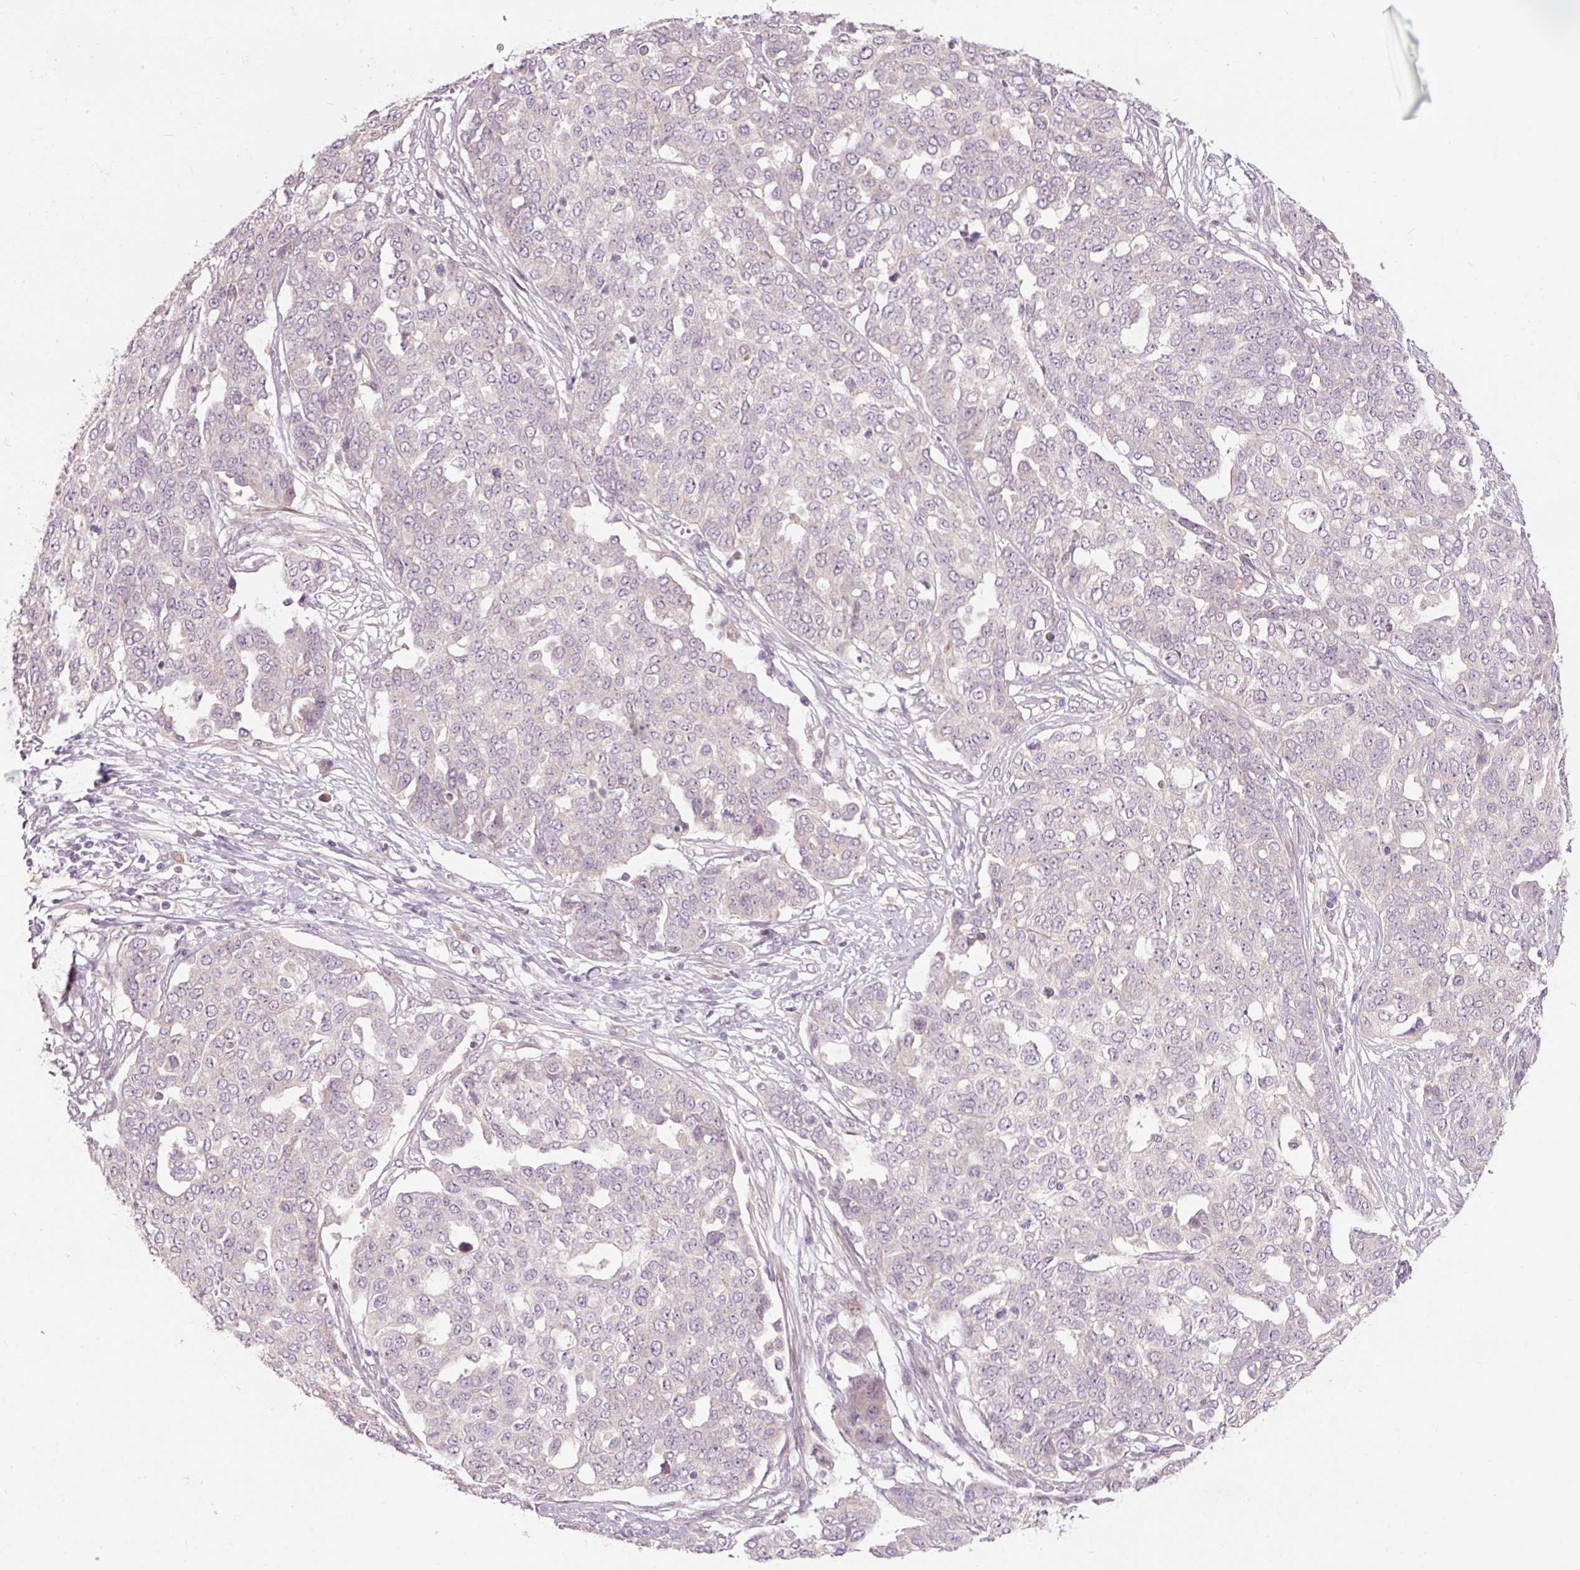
{"staining": {"intensity": "negative", "quantity": "none", "location": "none"}, "tissue": "ovarian cancer", "cell_type": "Tumor cells", "image_type": "cancer", "snomed": [{"axis": "morphology", "description": "Cystadenocarcinoma, serous, NOS"}, {"axis": "topography", "description": "Soft tissue"}, {"axis": "topography", "description": "Ovary"}], "caption": "The immunohistochemistry (IHC) photomicrograph has no significant expression in tumor cells of ovarian serous cystadenocarcinoma tissue. (Immunohistochemistry, brightfield microscopy, high magnification).", "gene": "SLC29A3", "patient": {"sex": "female", "age": 57}}